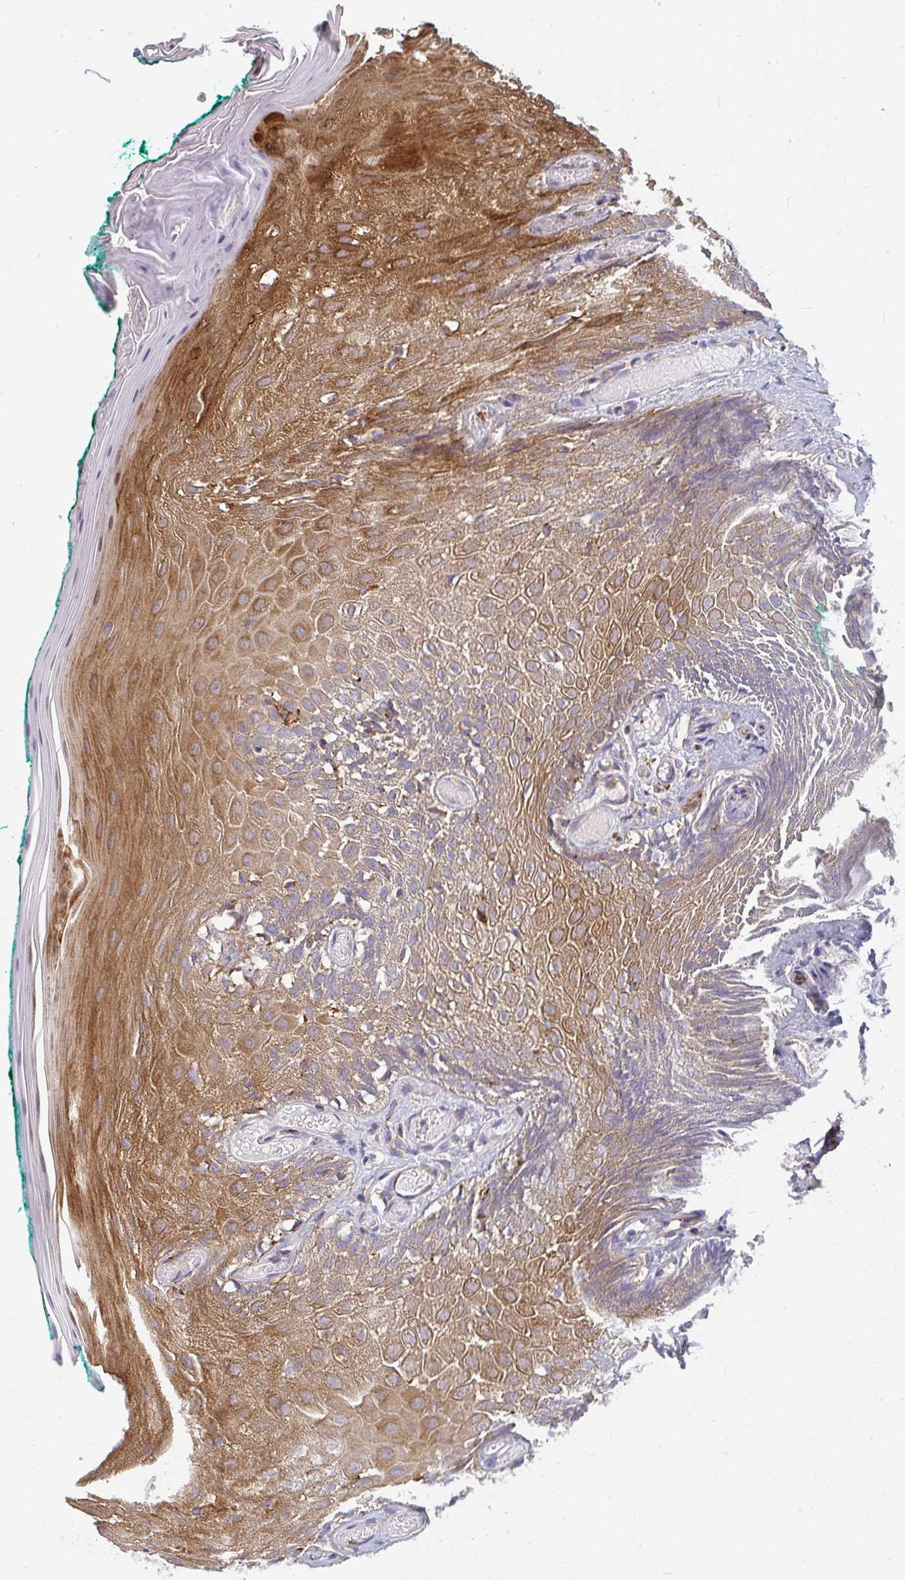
{"staining": {"intensity": "moderate", "quantity": ">75%", "location": "cytoplasmic/membranous"}, "tissue": "oral mucosa", "cell_type": "Squamous epithelial cells", "image_type": "normal", "snomed": [{"axis": "morphology", "description": "Normal tissue, NOS"}, {"axis": "topography", "description": "Oral tissue"}], "caption": "Squamous epithelial cells demonstrate medium levels of moderate cytoplasmic/membranous expression in about >75% of cells in unremarkable oral mucosa. (Brightfield microscopy of DAB IHC at high magnification).", "gene": "CSF3R", "patient": {"sex": "female", "age": 40}}